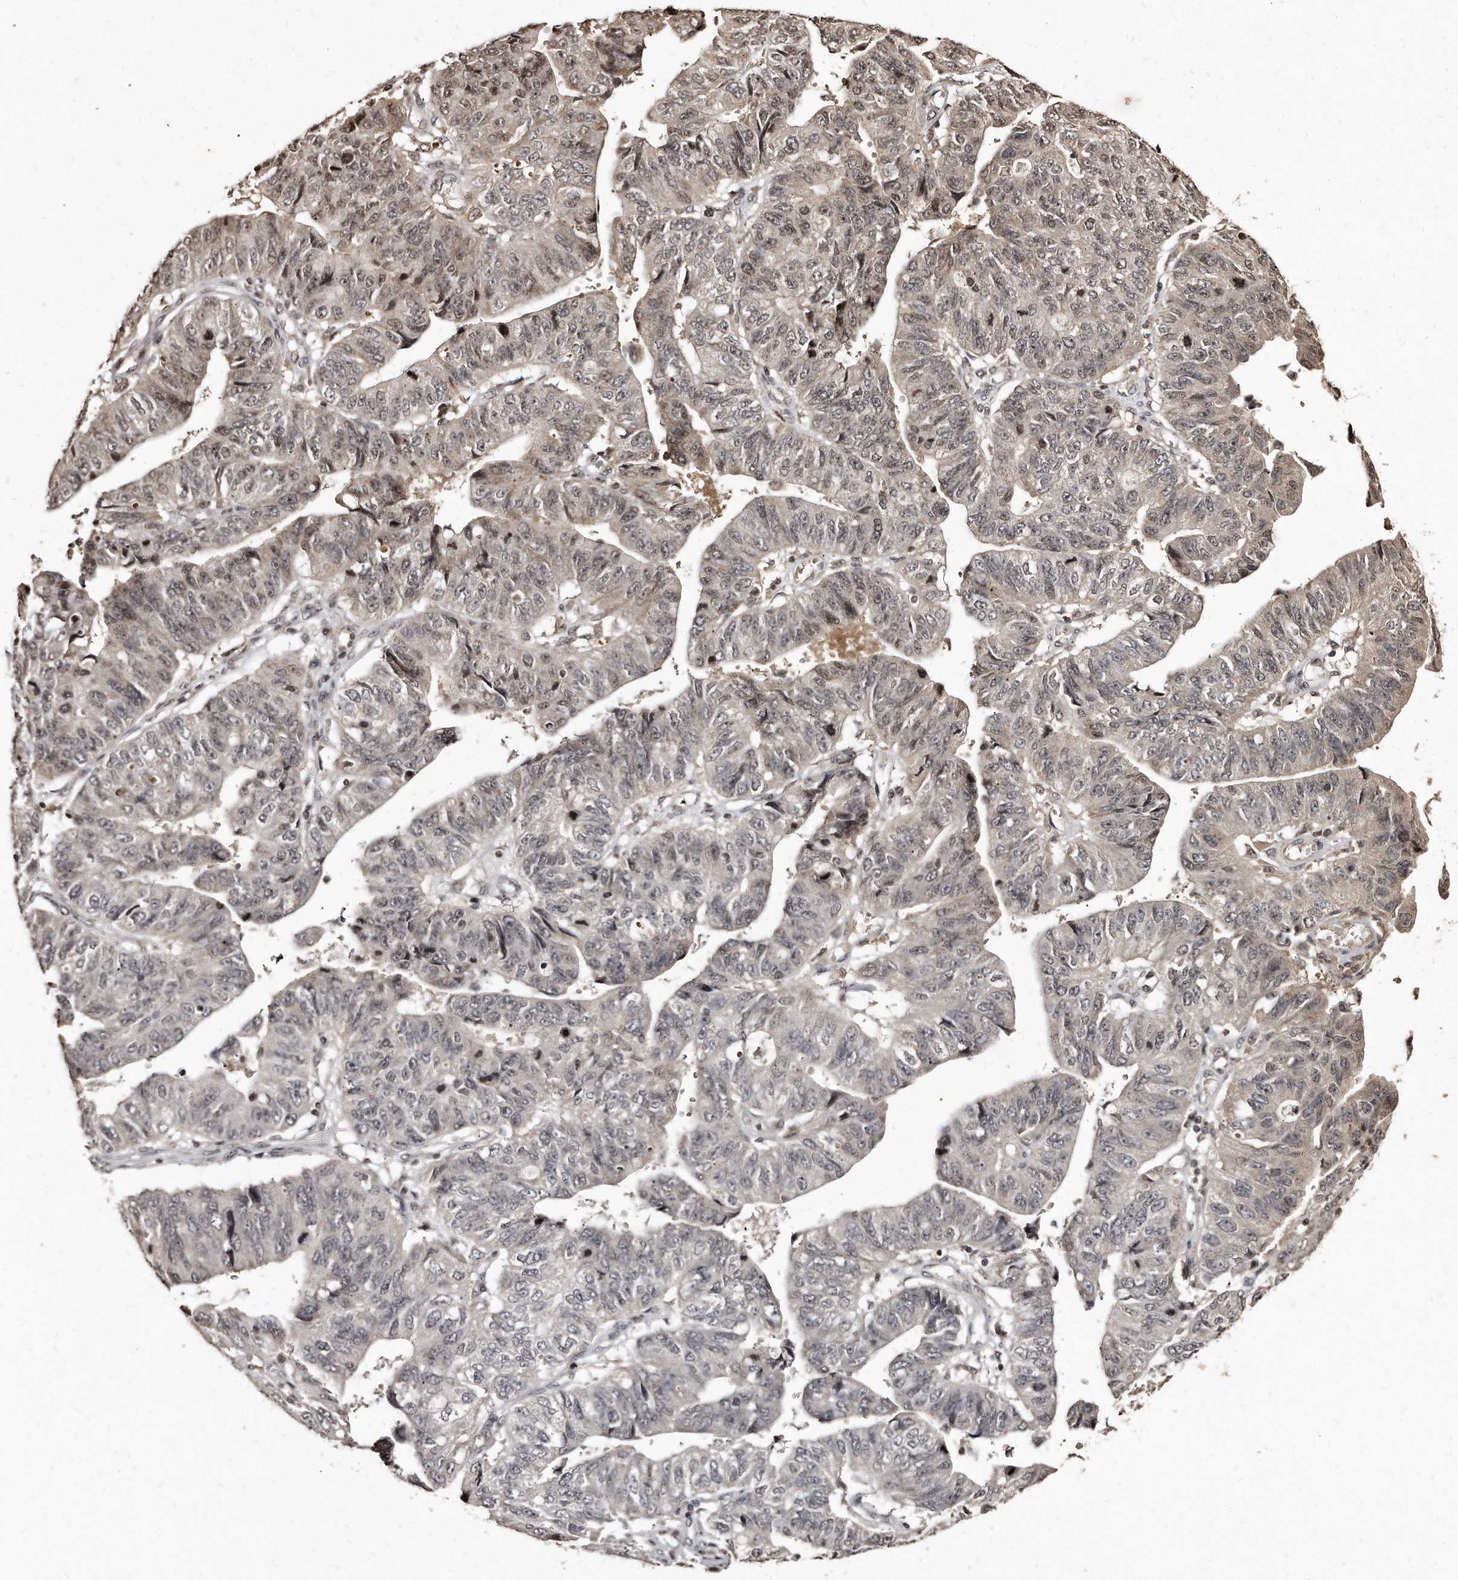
{"staining": {"intensity": "weak", "quantity": "25%-75%", "location": "cytoplasmic/membranous,nuclear"}, "tissue": "stomach cancer", "cell_type": "Tumor cells", "image_type": "cancer", "snomed": [{"axis": "morphology", "description": "Adenocarcinoma, NOS"}, {"axis": "topography", "description": "Stomach"}], "caption": "Tumor cells display low levels of weak cytoplasmic/membranous and nuclear staining in approximately 25%-75% of cells in human adenocarcinoma (stomach).", "gene": "TSHR", "patient": {"sex": "male", "age": 59}}